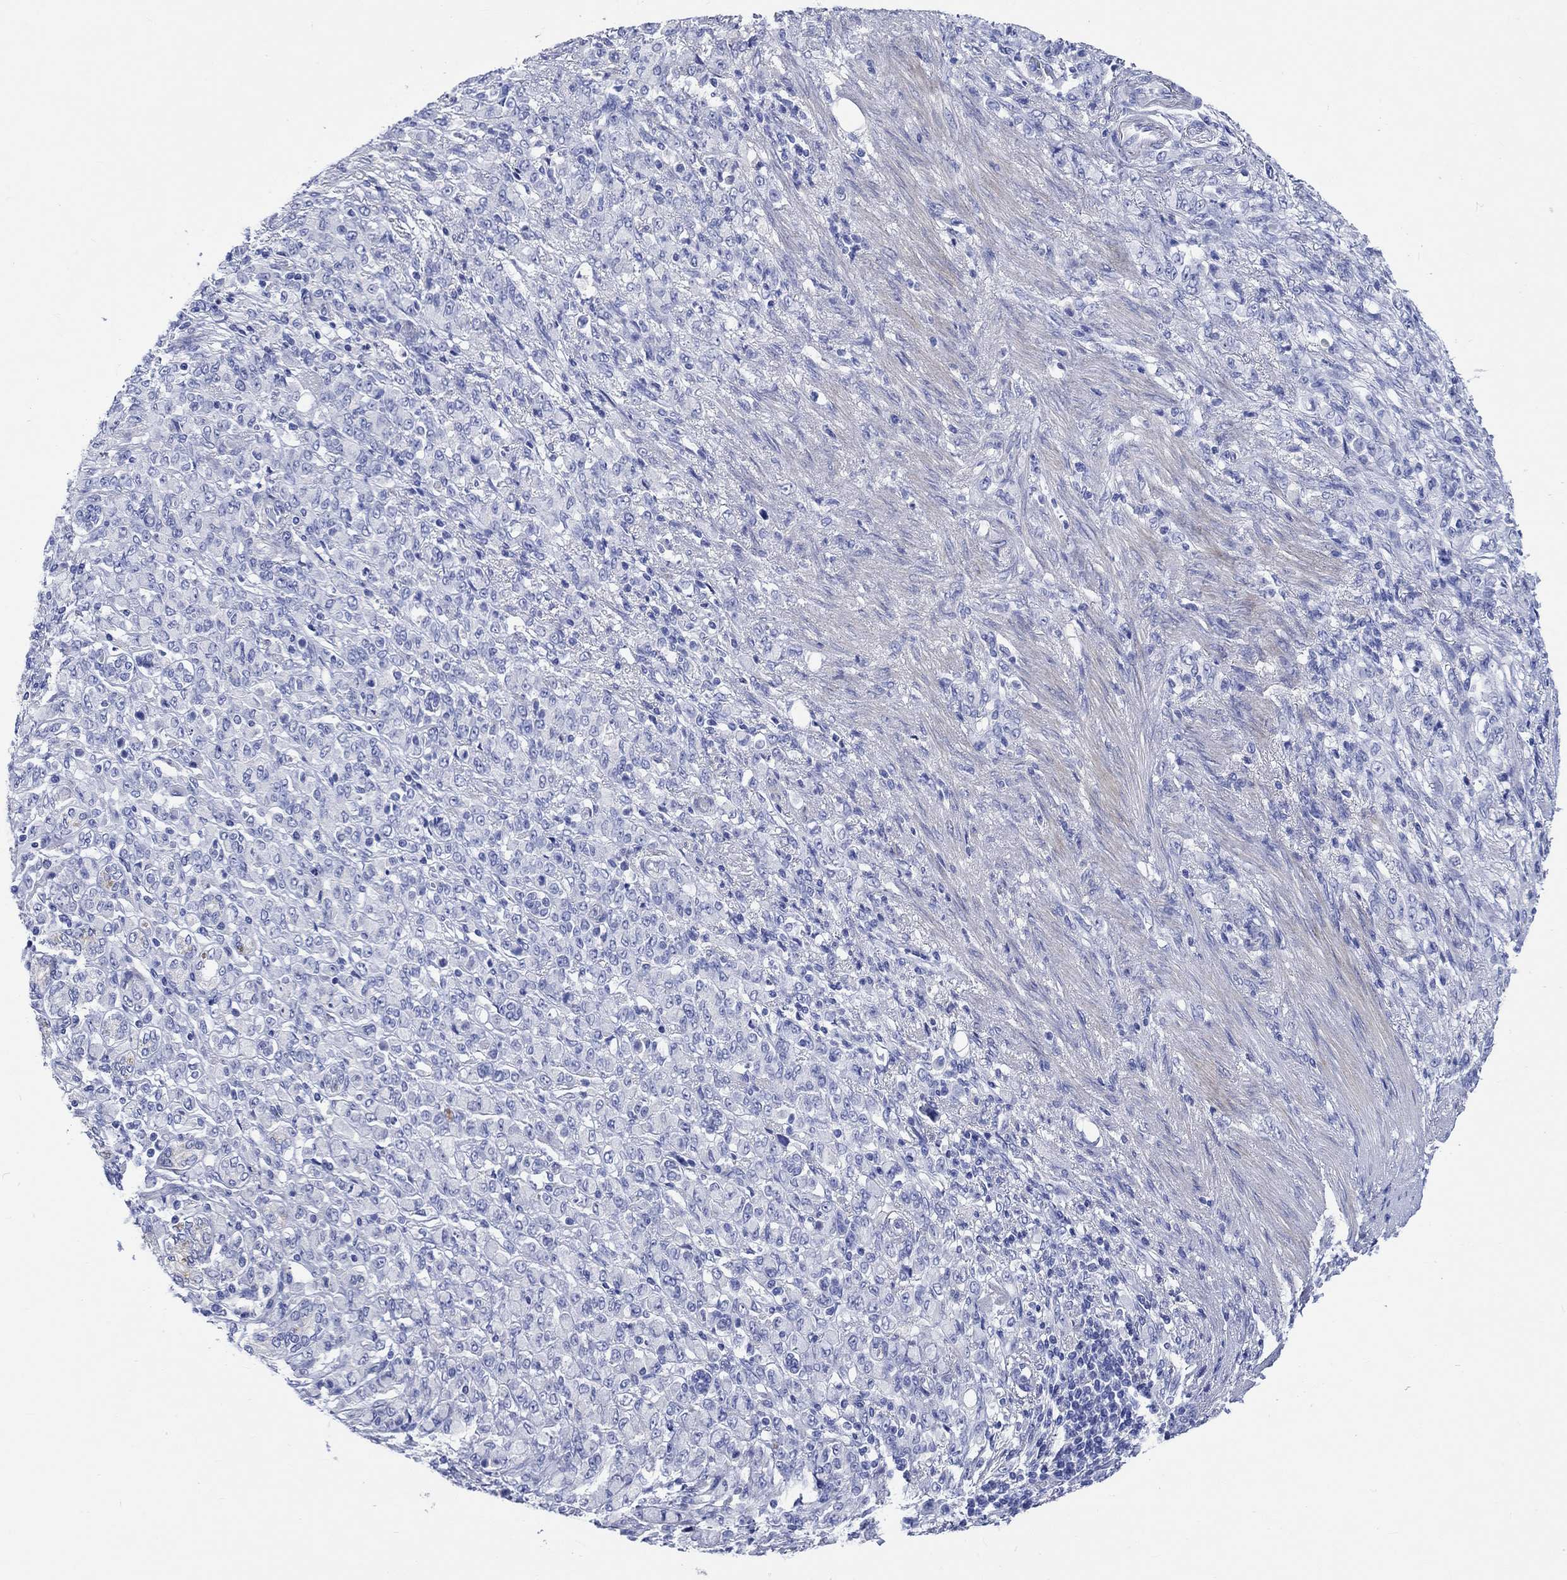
{"staining": {"intensity": "negative", "quantity": "none", "location": "none"}, "tissue": "stomach cancer", "cell_type": "Tumor cells", "image_type": "cancer", "snomed": [{"axis": "morphology", "description": "Normal tissue, NOS"}, {"axis": "morphology", "description": "Adenocarcinoma, NOS"}, {"axis": "topography", "description": "Stomach"}], "caption": "Tumor cells are negative for brown protein staining in adenocarcinoma (stomach).", "gene": "SHISA4", "patient": {"sex": "female", "age": 79}}